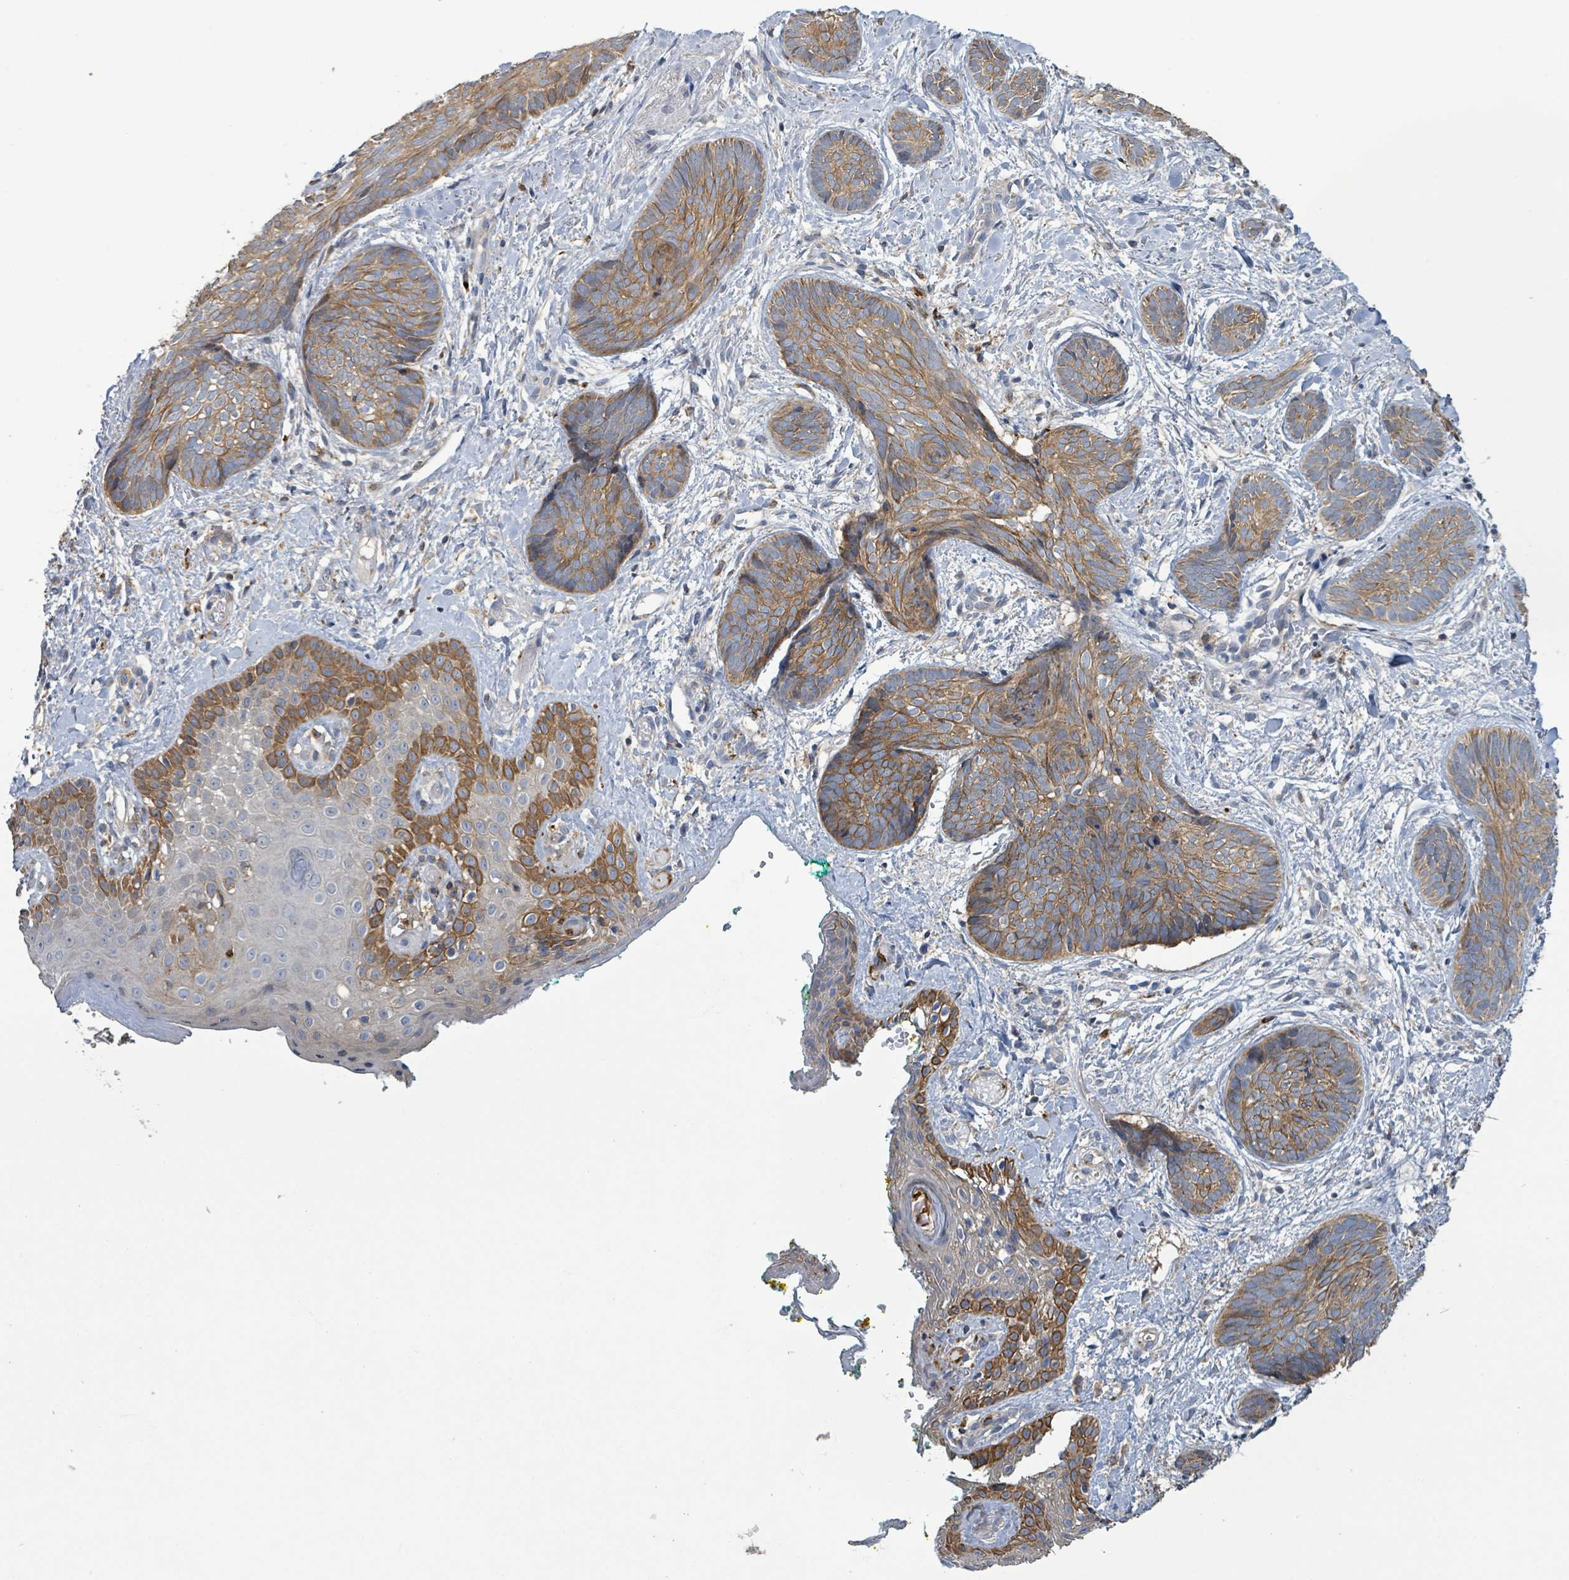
{"staining": {"intensity": "moderate", "quantity": ">75%", "location": "cytoplasmic/membranous"}, "tissue": "skin cancer", "cell_type": "Tumor cells", "image_type": "cancer", "snomed": [{"axis": "morphology", "description": "Basal cell carcinoma"}, {"axis": "topography", "description": "Skin"}], "caption": "Protein expression analysis of human skin basal cell carcinoma reveals moderate cytoplasmic/membranous staining in approximately >75% of tumor cells. (Stains: DAB in brown, nuclei in blue, Microscopy: brightfield microscopy at high magnification).", "gene": "PLAAT1", "patient": {"sex": "female", "age": 81}}